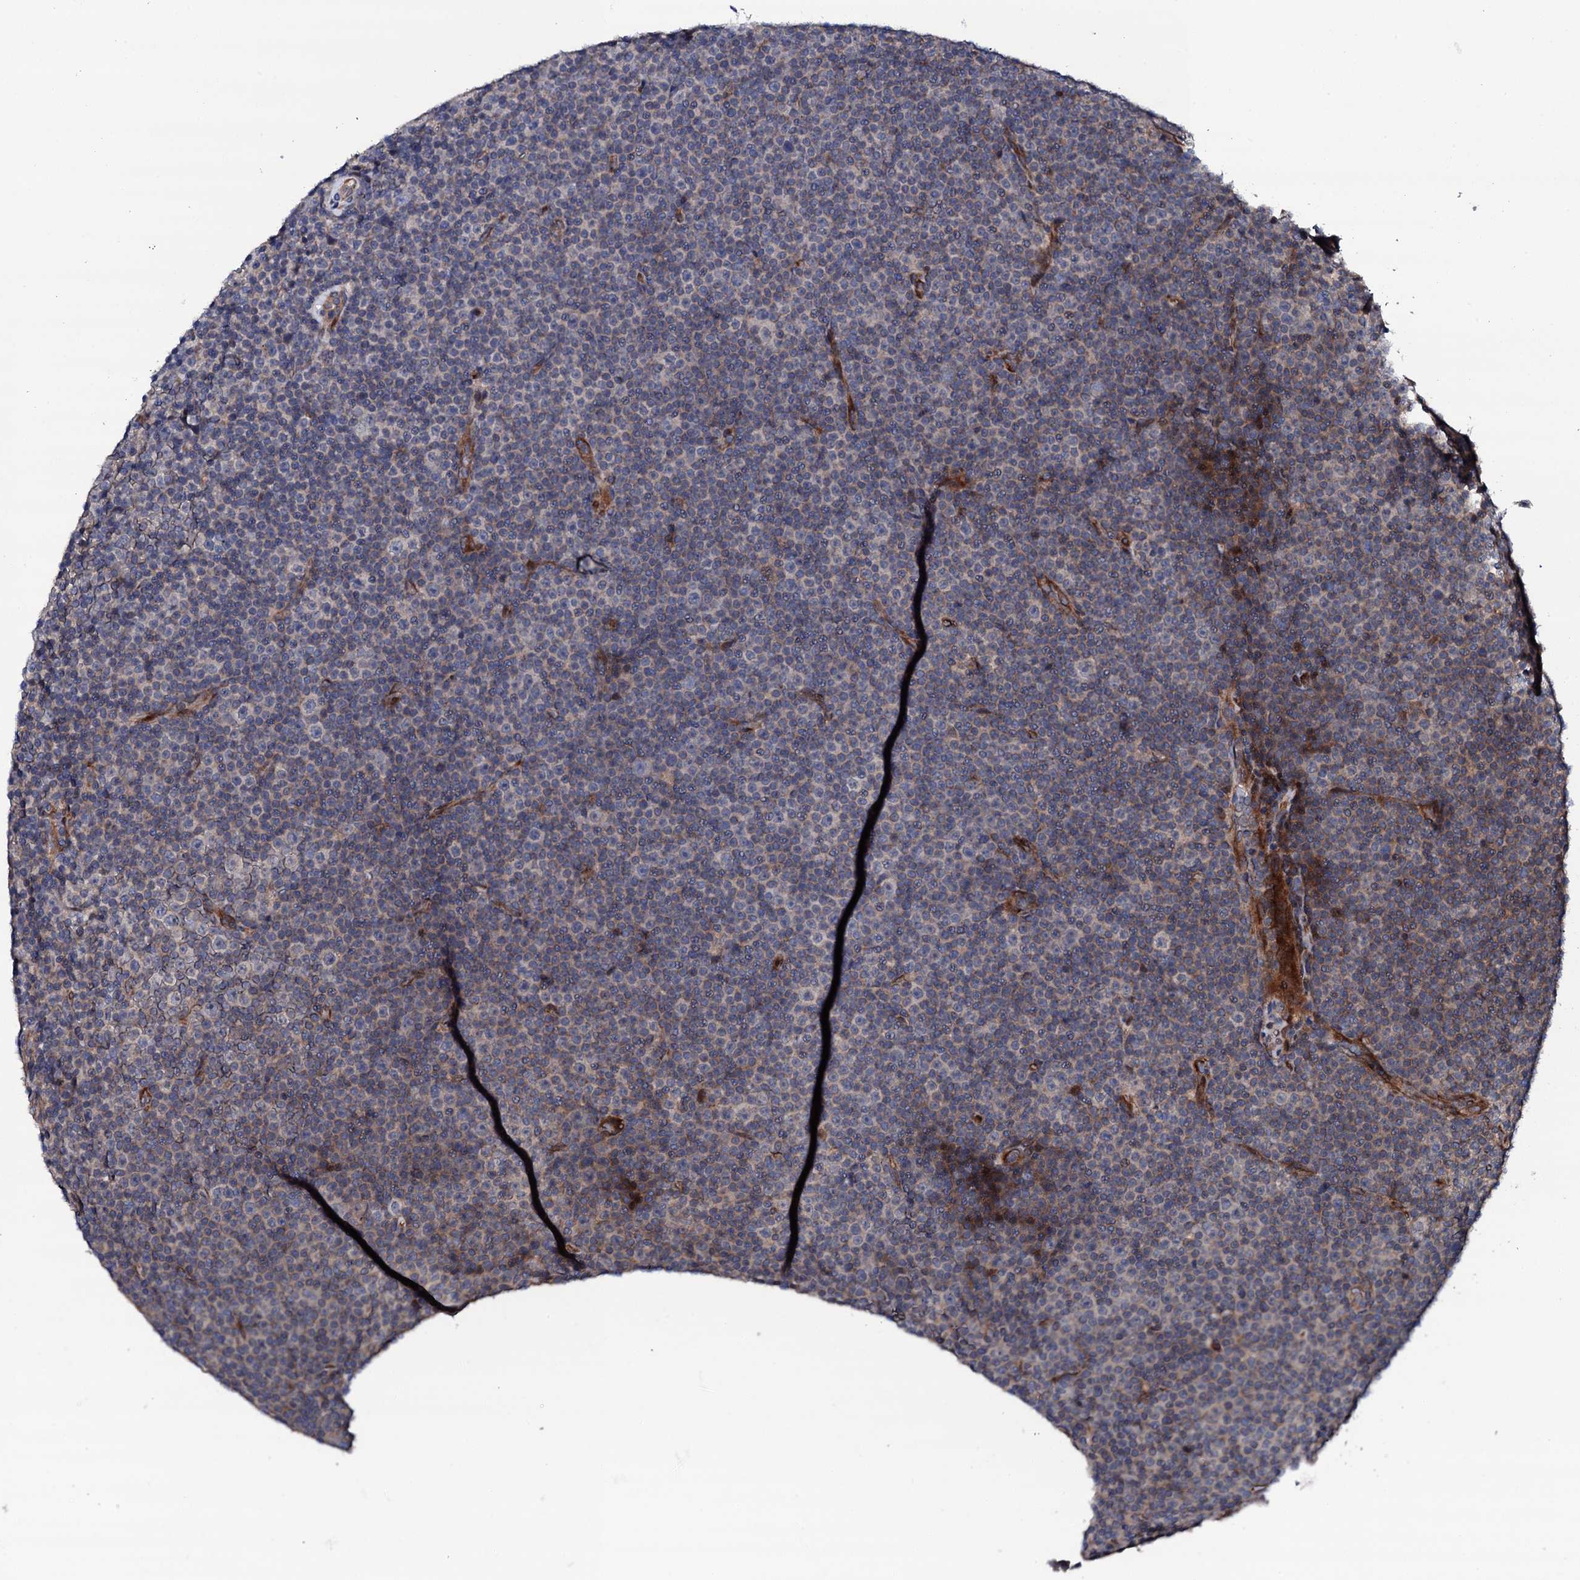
{"staining": {"intensity": "weak", "quantity": "<25%", "location": "cytoplasmic/membranous"}, "tissue": "lymphoma", "cell_type": "Tumor cells", "image_type": "cancer", "snomed": [{"axis": "morphology", "description": "Malignant lymphoma, non-Hodgkin's type, Low grade"}, {"axis": "topography", "description": "Lymph node"}], "caption": "This is an immunohistochemistry micrograph of low-grade malignant lymphoma, non-Hodgkin's type. There is no staining in tumor cells.", "gene": "CIAO2A", "patient": {"sex": "female", "age": 67}}